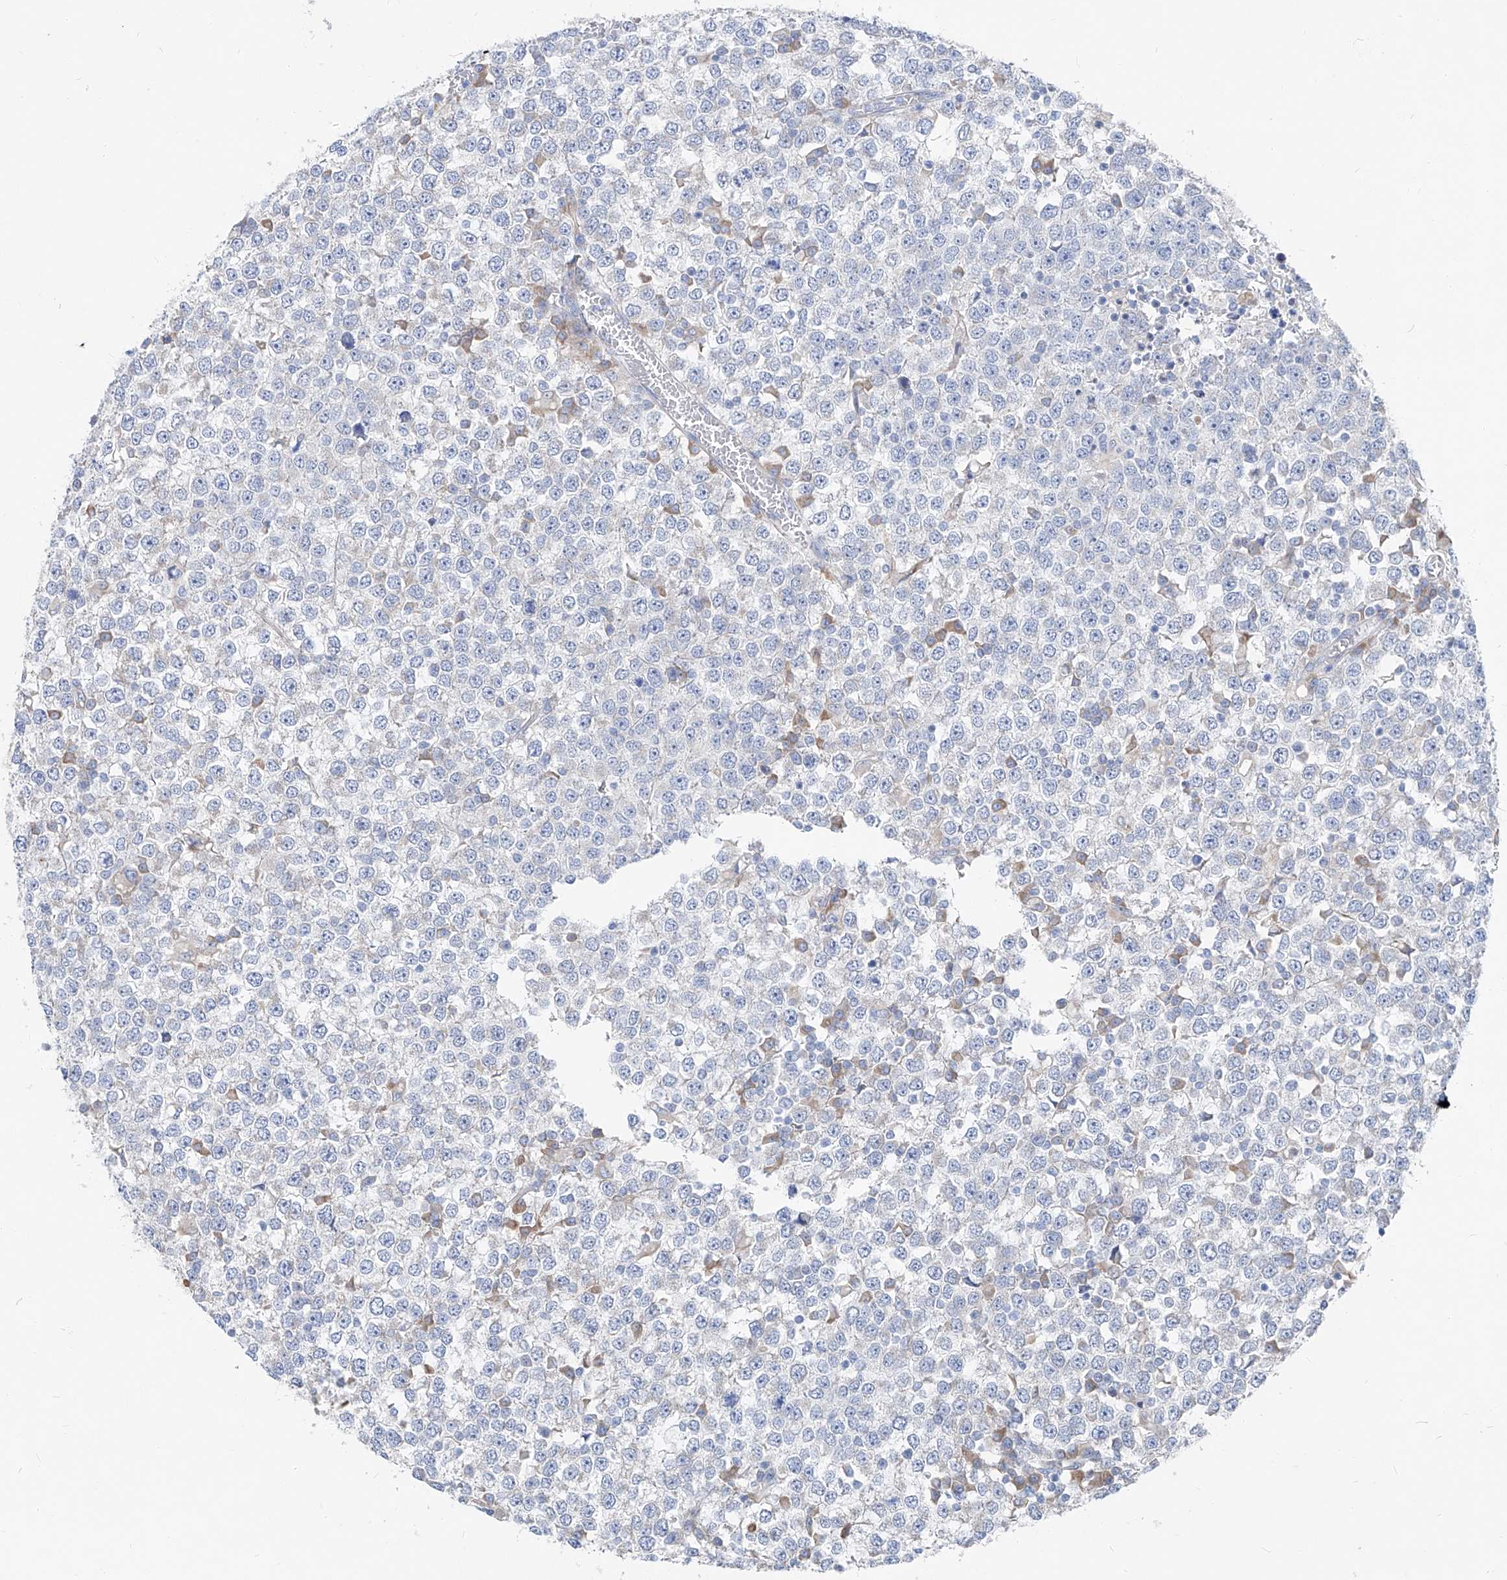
{"staining": {"intensity": "negative", "quantity": "none", "location": "none"}, "tissue": "testis cancer", "cell_type": "Tumor cells", "image_type": "cancer", "snomed": [{"axis": "morphology", "description": "Seminoma, NOS"}, {"axis": "topography", "description": "Testis"}], "caption": "This is an immunohistochemistry (IHC) image of testis cancer (seminoma). There is no staining in tumor cells.", "gene": "UFL1", "patient": {"sex": "male", "age": 65}}